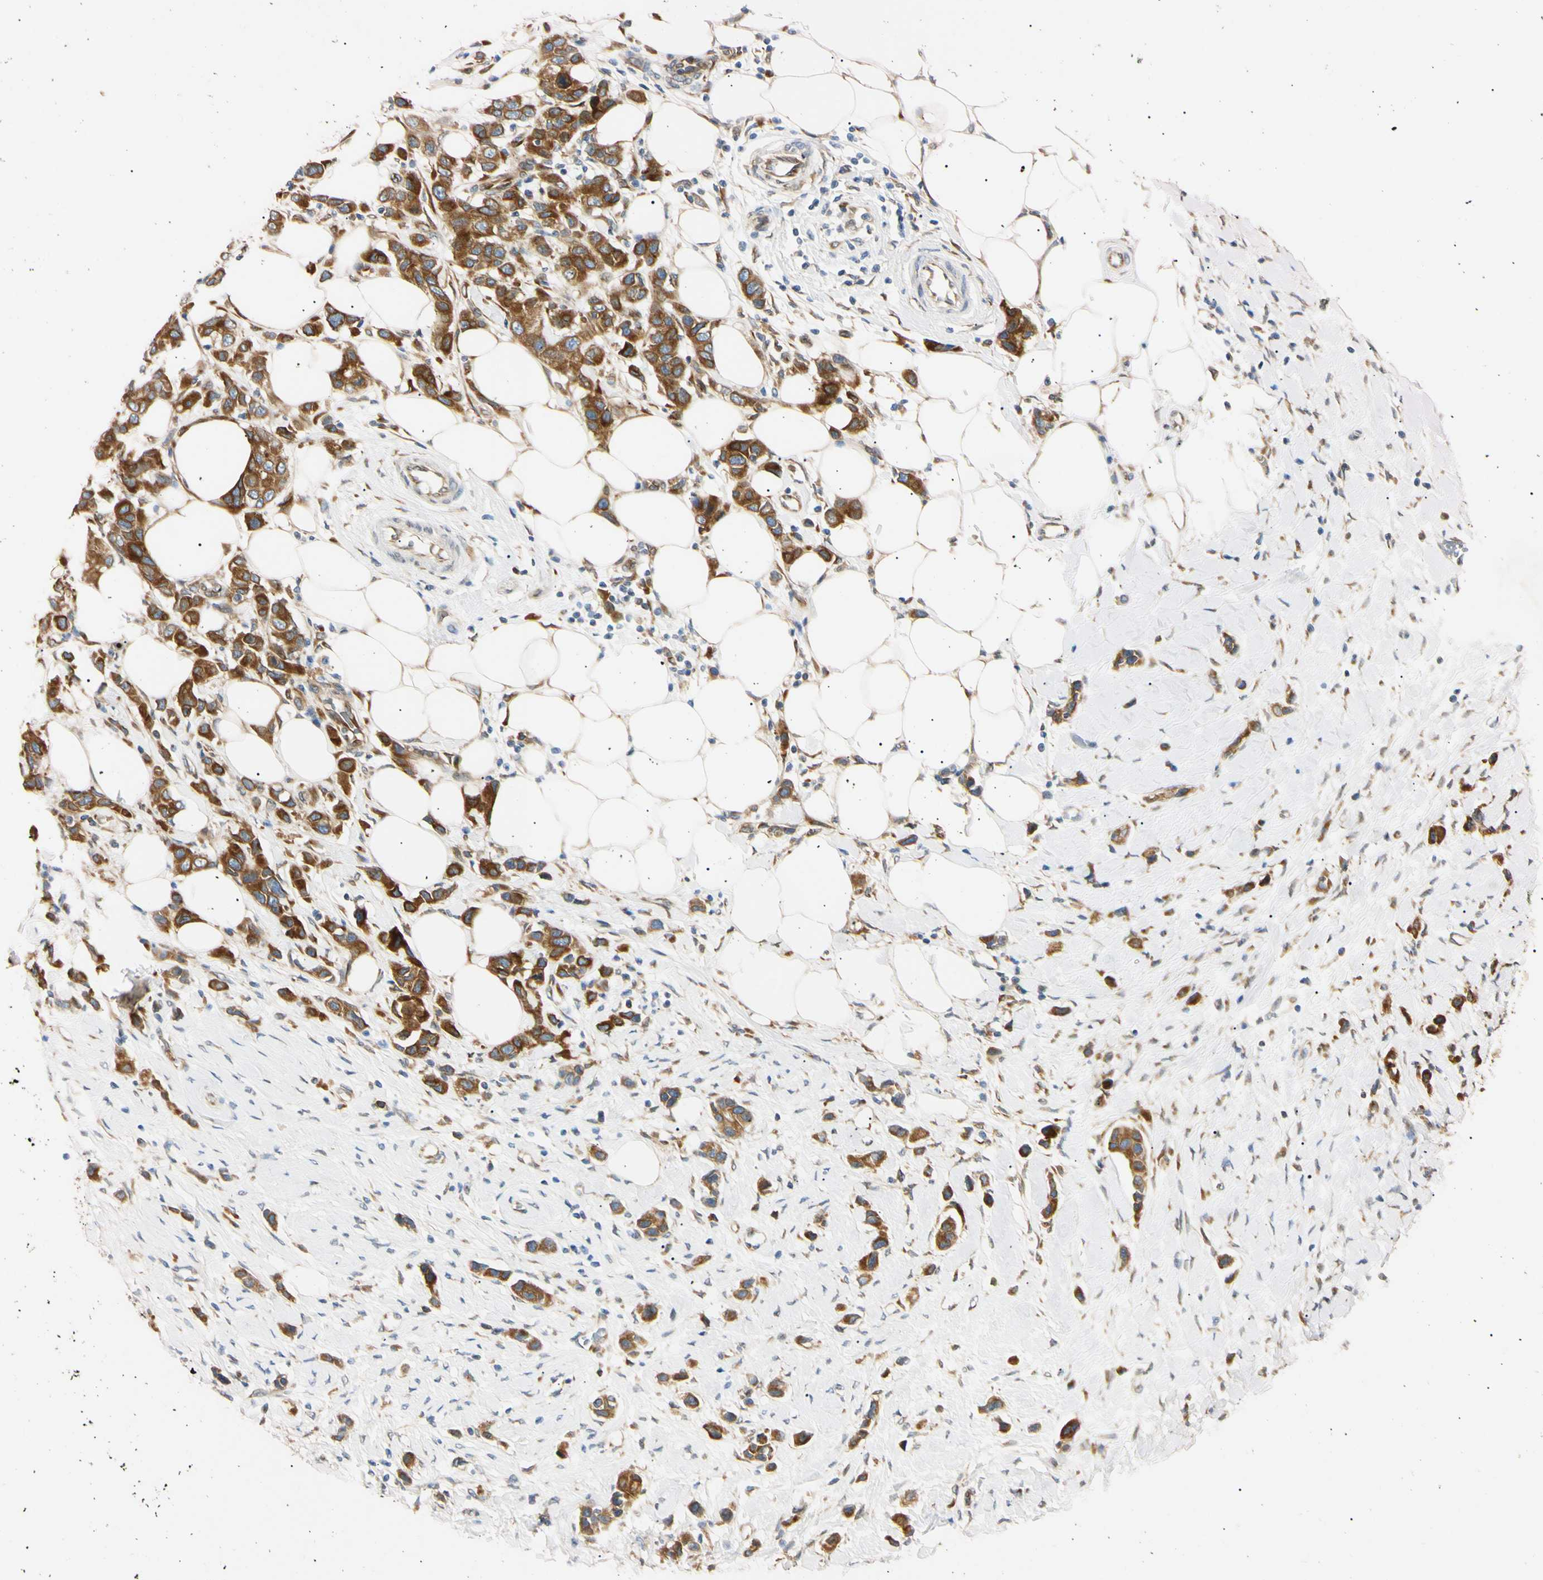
{"staining": {"intensity": "strong", "quantity": ">75%", "location": "cytoplasmic/membranous"}, "tissue": "breast cancer", "cell_type": "Tumor cells", "image_type": "cancer", "snomed": [{"axis": "morphology", "description": "Normal tissue, NOS"}, {"axis": "morphology", "description": "Duct carcinoma"}, {"axis": "topography", "description": "Breast"}], "caption": "Immunohistochemical staining of breast cancer displays strong cytoplasmic/membranous protein expression in about >75% of tumor cells.", "gene": "IER3IP1", "patient": {"sex": "female", "age": 50}}